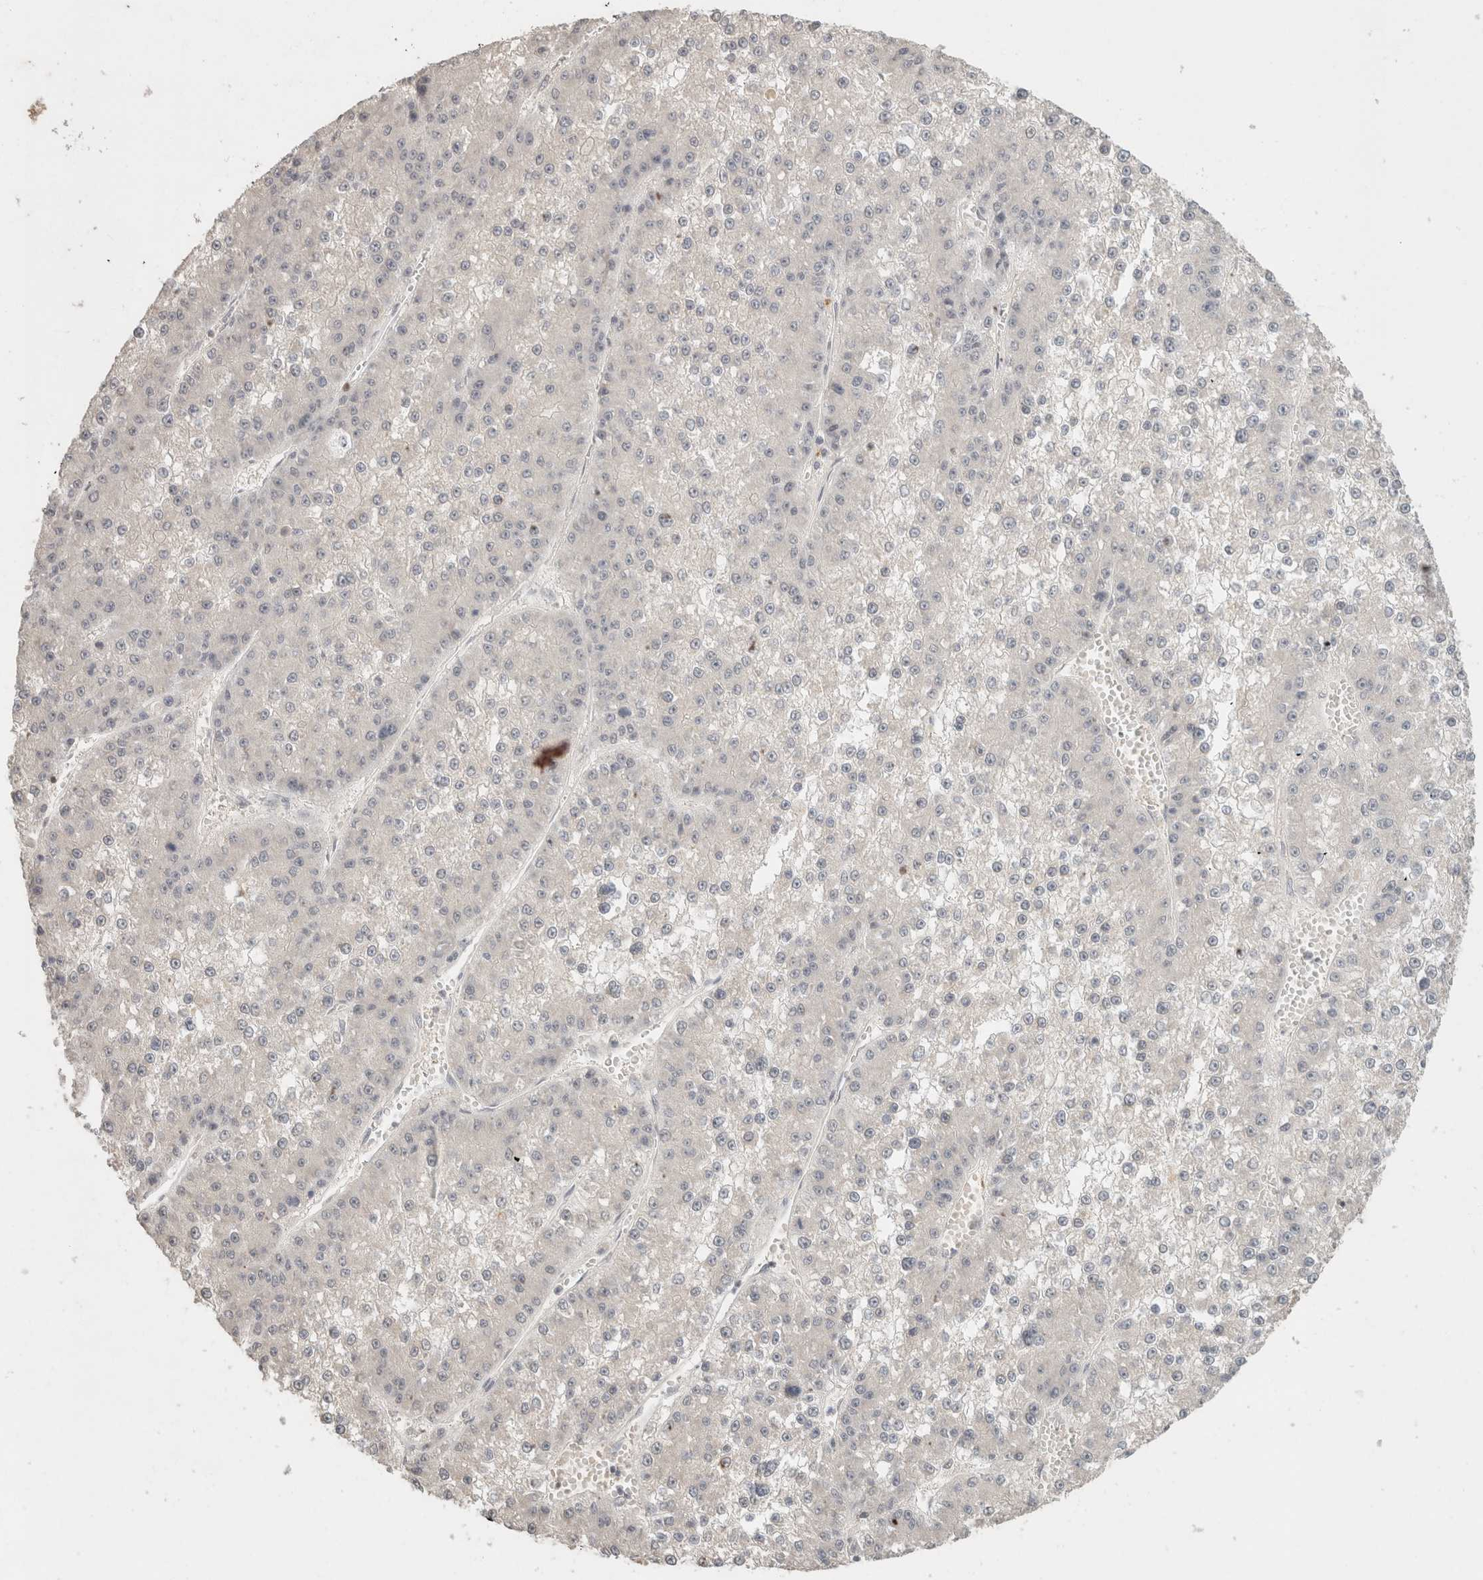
{"staining": {"intensity": "negative", "quantity": "none", "location": "none"}, "tissue": "liver cancer", "cell_type": "Tumor cells", "image_type": "cancer", "snomed": [{"axis": "morphology", "description": "Carcinoma, Hepatocellular, NOS"}, {"axis": "topography", "description": "Liver"}], "caption": "Immunohistochemistry (IHC) histopathology image of neoplastic tissue: human liver cancer stained with DAB (3,3'-diaminobenzidine) reveals no significant protein staining in tumor cells. The staining was performed using DAB to visualize the protein expression in brown, while the nuclei were stained in blue with hematoxylin (Magnification: 20x).", "gene": "TRAT1", "patient": {"sex": "female", "age": 73}}